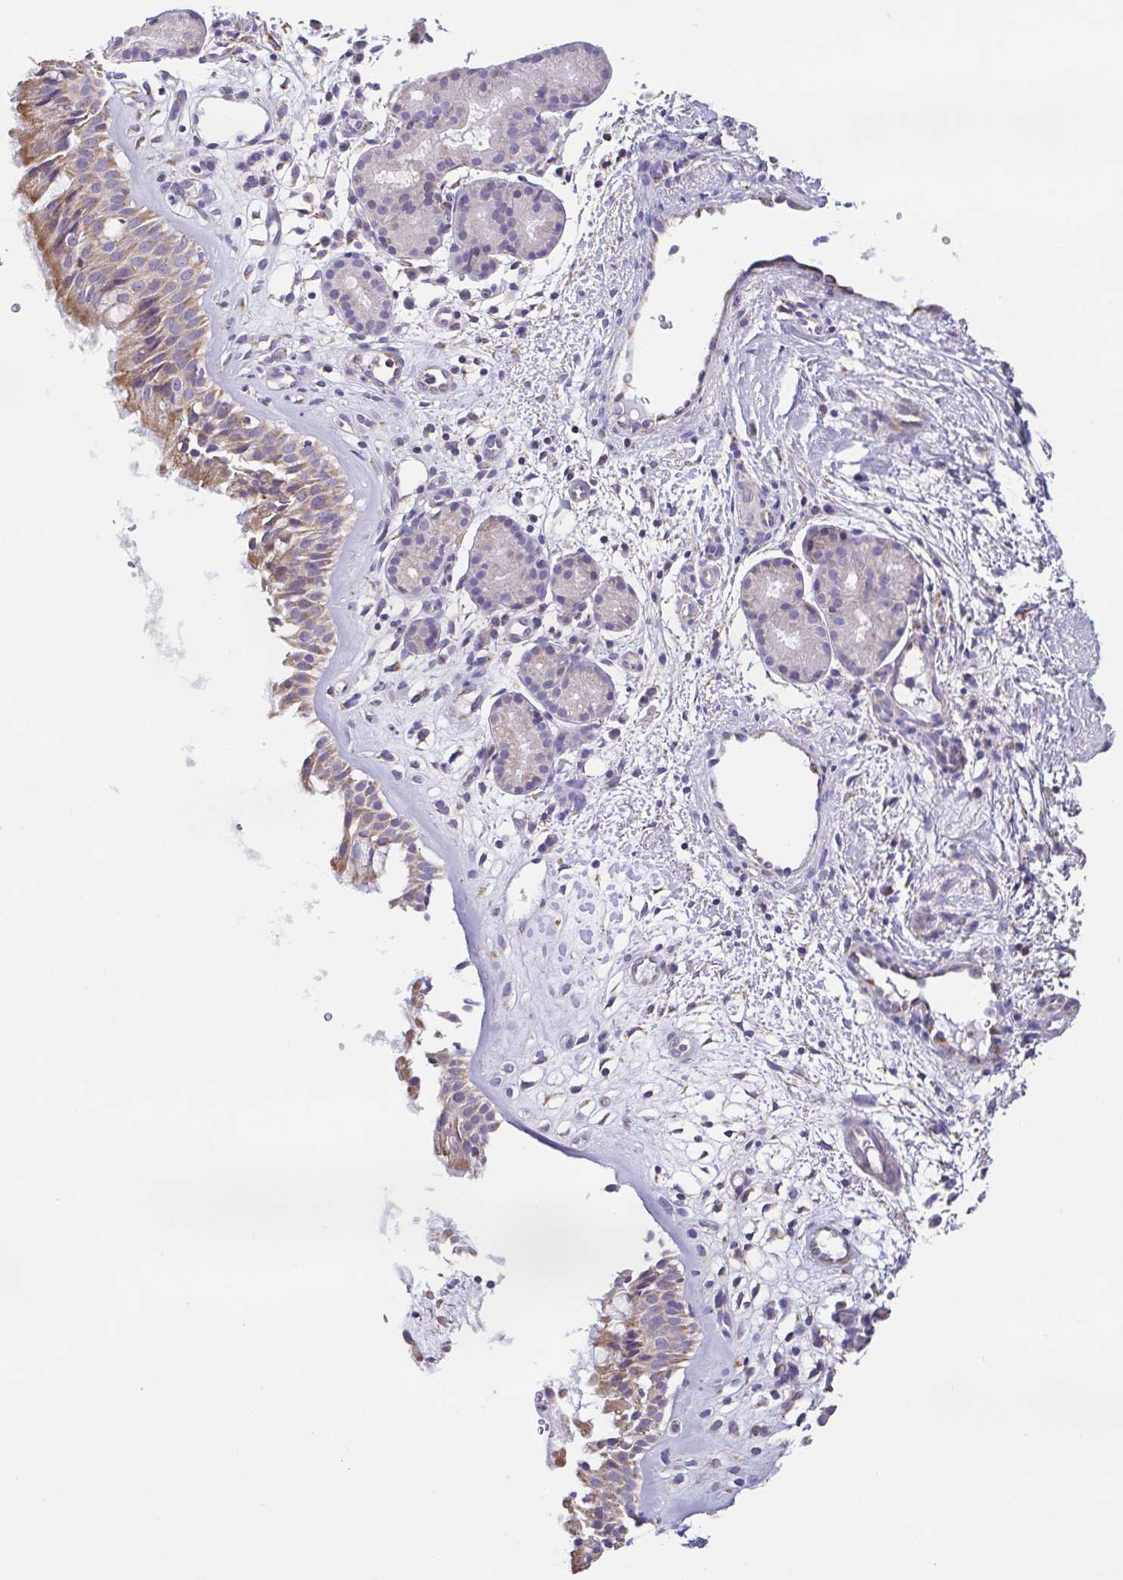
{"staining": {"intensity": "moderate", "quantity": ">75%", "location": "cytoplasmic/membranous"}, "tissue": "nasopharynx", "cell_type": "Respiratory epithelial cells", "image_type": "normal", "snomed": [{"axis": "morphology", "description": "Normal tissue, NOS"}, {"axis": "topography", "description": "Nasopharynx"}], "caption": "Immunohistochemical staining of unremarkable human nasopharynx exhibits moderate cytoplasmic/membranous protein positivity in about >75% of respiratory epithelial cells. (IHC, brightfield microscopy, high magnification).", "gene": "GINM1", "patient": {"sex": "male", "age": 65}}